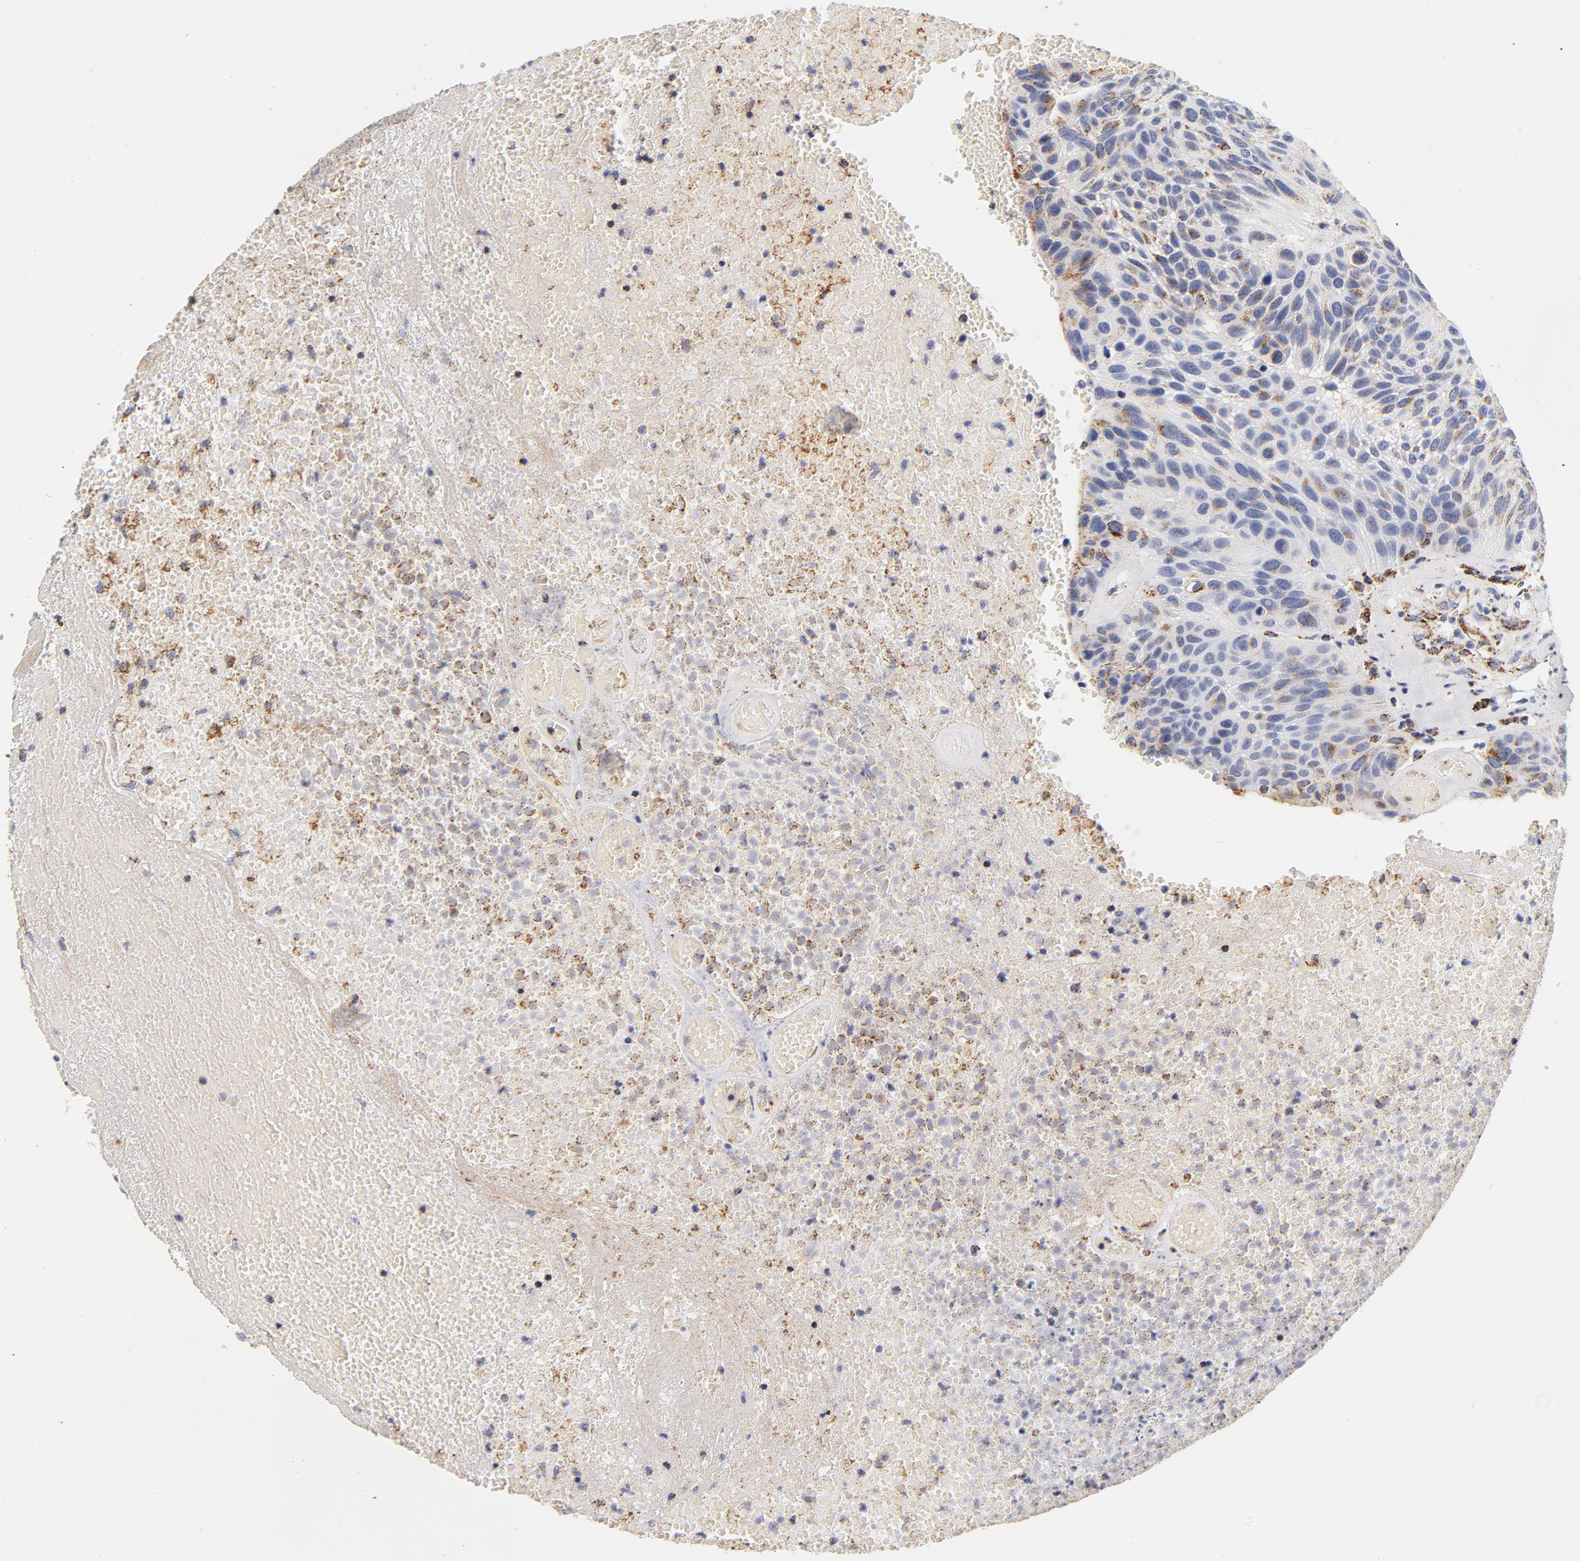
{"staining": {"intensity": "strong", "quantity": "25%-75%", "location": "cytoplasmic/membranous"}, "tissue": "urothelial cancer", "cell_type": "Tumor cells", "image_type": "cancer", "snomed": [{"axis": "morphology", "description": "Urothelial carcinoma, High grade"}, {"axis": "topography", "description": "Urinary bladder"}], "caption": "Immunohistochemistry (DAB (3,3'-diaminobenzidine)) staining of urothelial cancer displays strong cytoplasmic/membranous protein positivity in about 25%-75% of tumor cells. Using DAB (3,3'-diaminobenzidine) (brown) and hematoxylin (blue) stains, captured at high magnification using brightfield microscopy.", "gene": "ECHS1", "patient": {"sex": "male", "age": 66}}